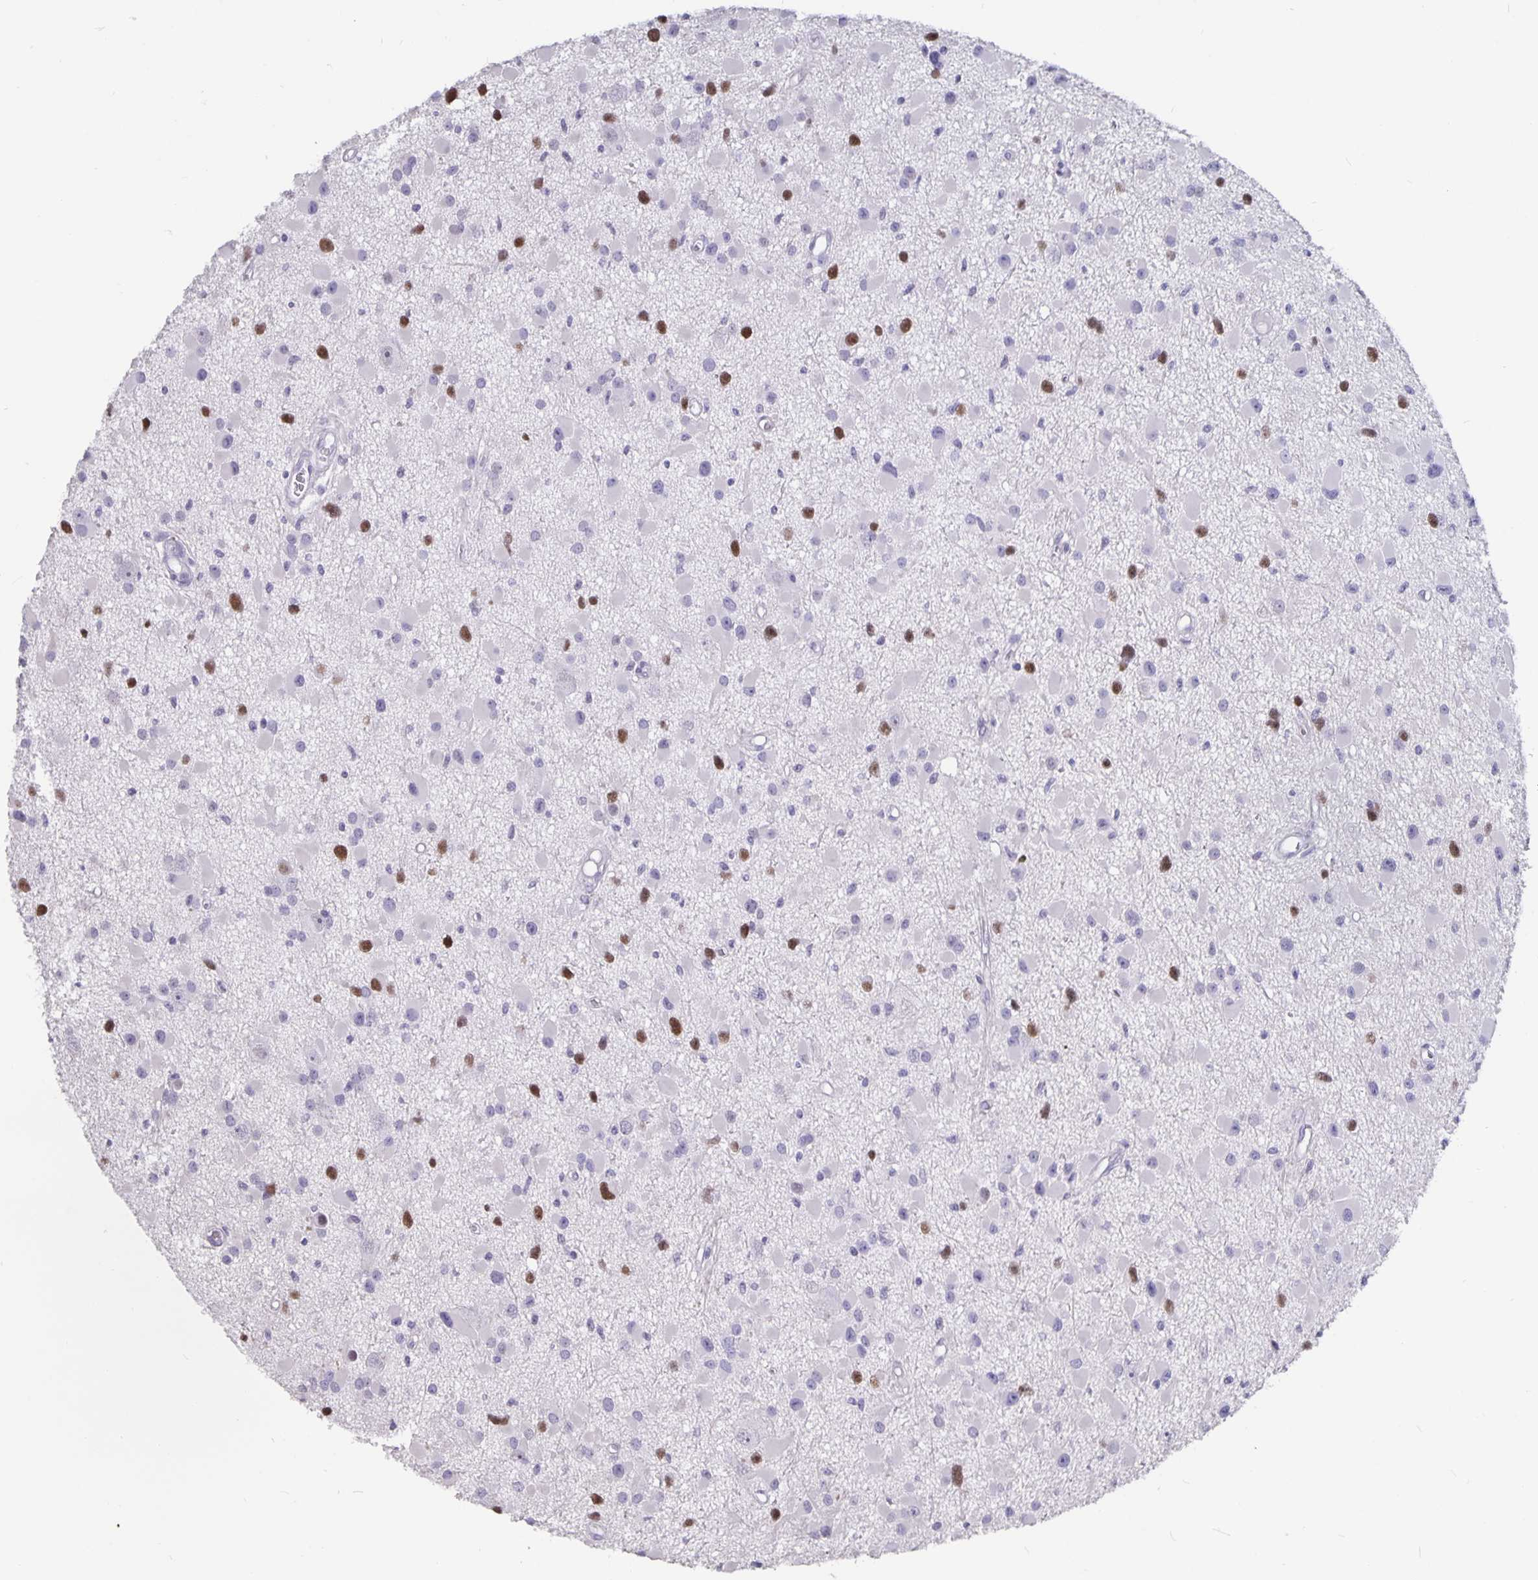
{"staining": {"intensity": "moderate", "quantity": "<25%", "location": "nuclear"}, "tissue": "glioma", "cell_type": "Tumor cells", "image_type": "cancer", "snomed": [{"axis": "morphology", "description": "Glioma, malignant, High grade"}, {"axis": "topography", "description": "Brain"}], "caption": "Human high-grade glioma (malignant) stained with a protein marker demonstrates moderate staining in tumor cells.", "gene": "OLIG2", "patient": {"sex": "male", "age": 54}}